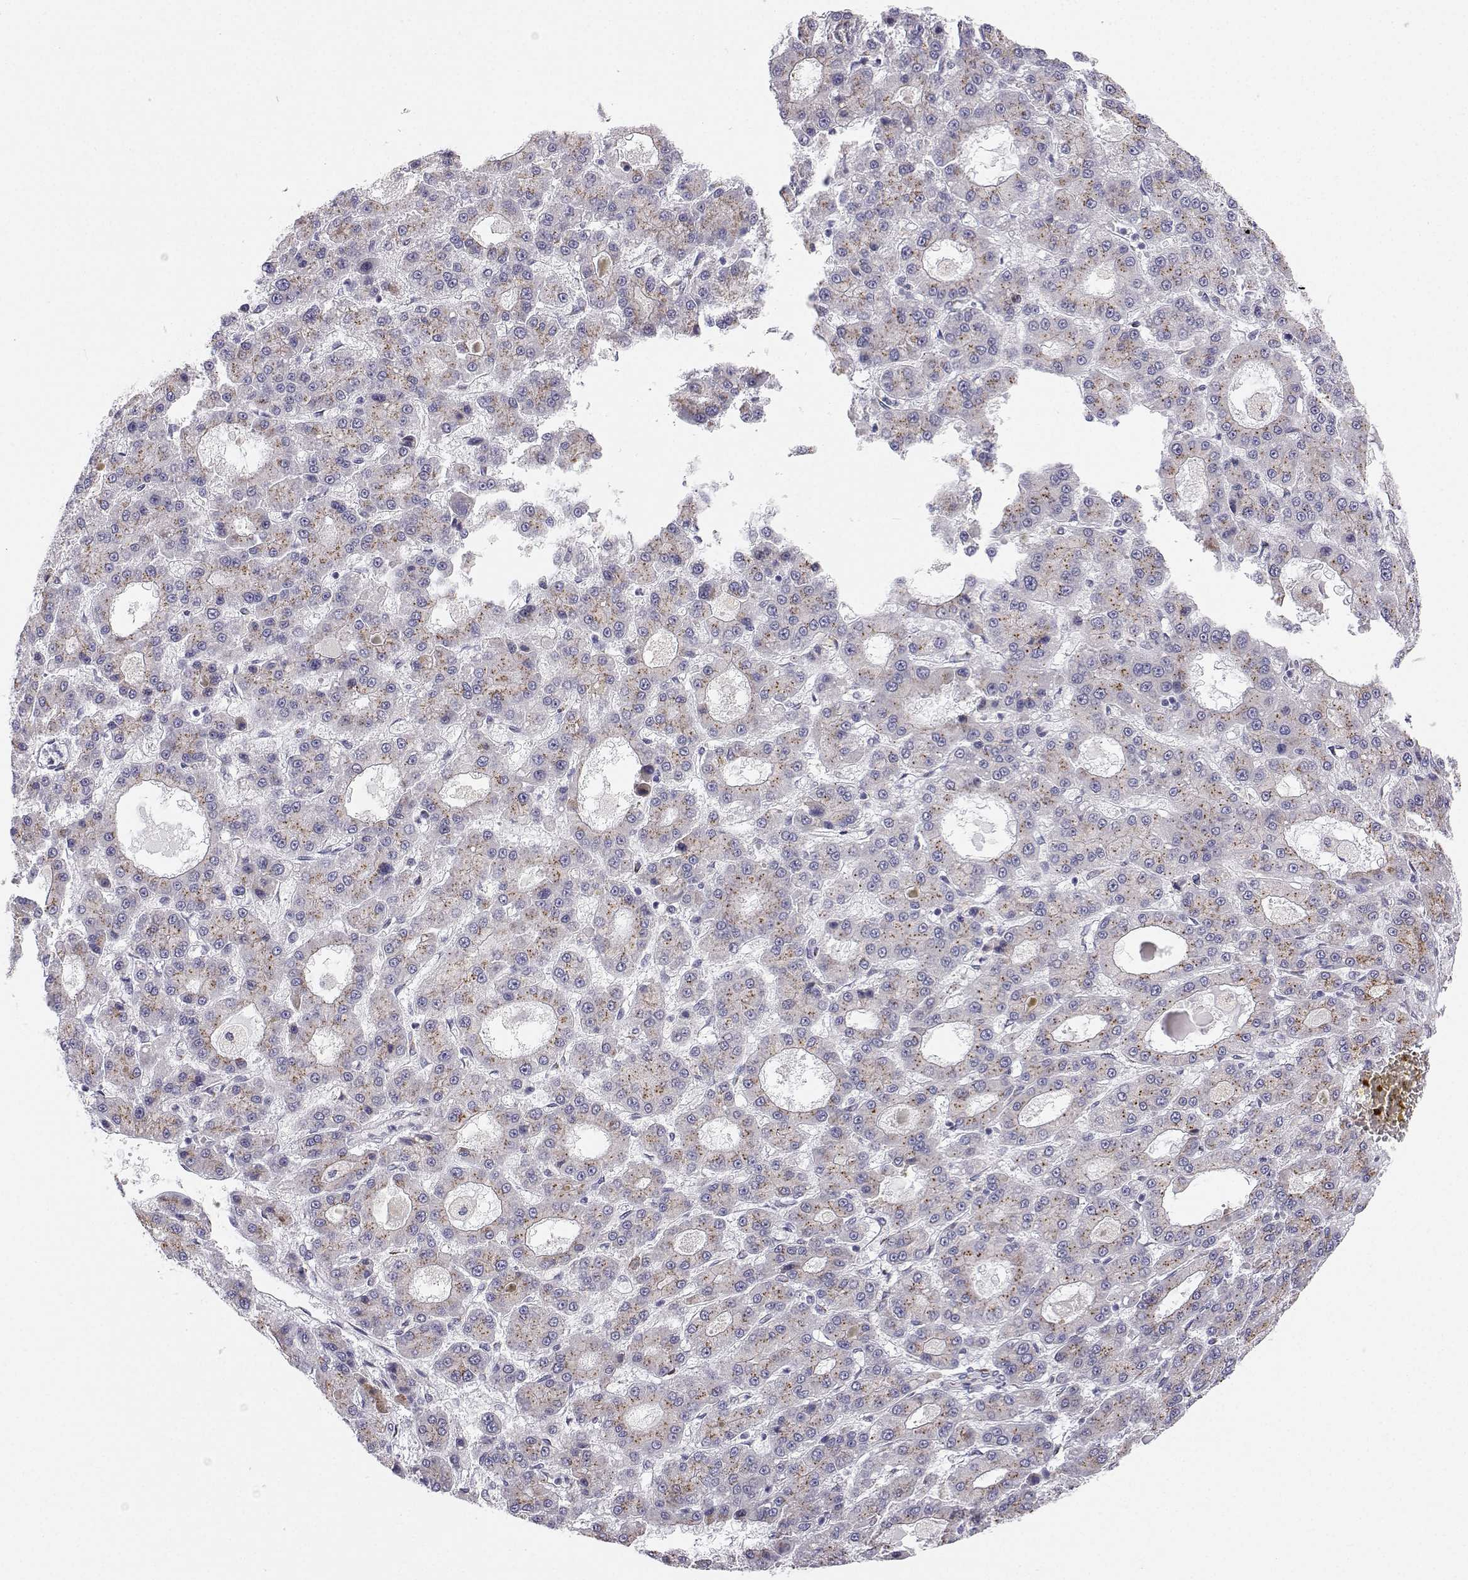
{"staining": {"intensity": "weak", "quantity": "25%-75%", "location": "cytoplasmic/membranous"}, "tissue": "liver cancer", "cell_type": "Tumor cells", "image_type": "cancer", "snomed": [{"axis": "morphology", "description": "Carcinoma, Hepatocellular, NOS"}, {"axis": "topography", "description": "Liver"}], "caption": "Immunohistochemical staining of liver hepatocellular carcinoma exhibits low levels of weak cytoplasmic/membranous protein staining in approximately 25%-75% of tumor cells.", "gene": "STARD13", "patient": {"sex": "male", "age": 70}}